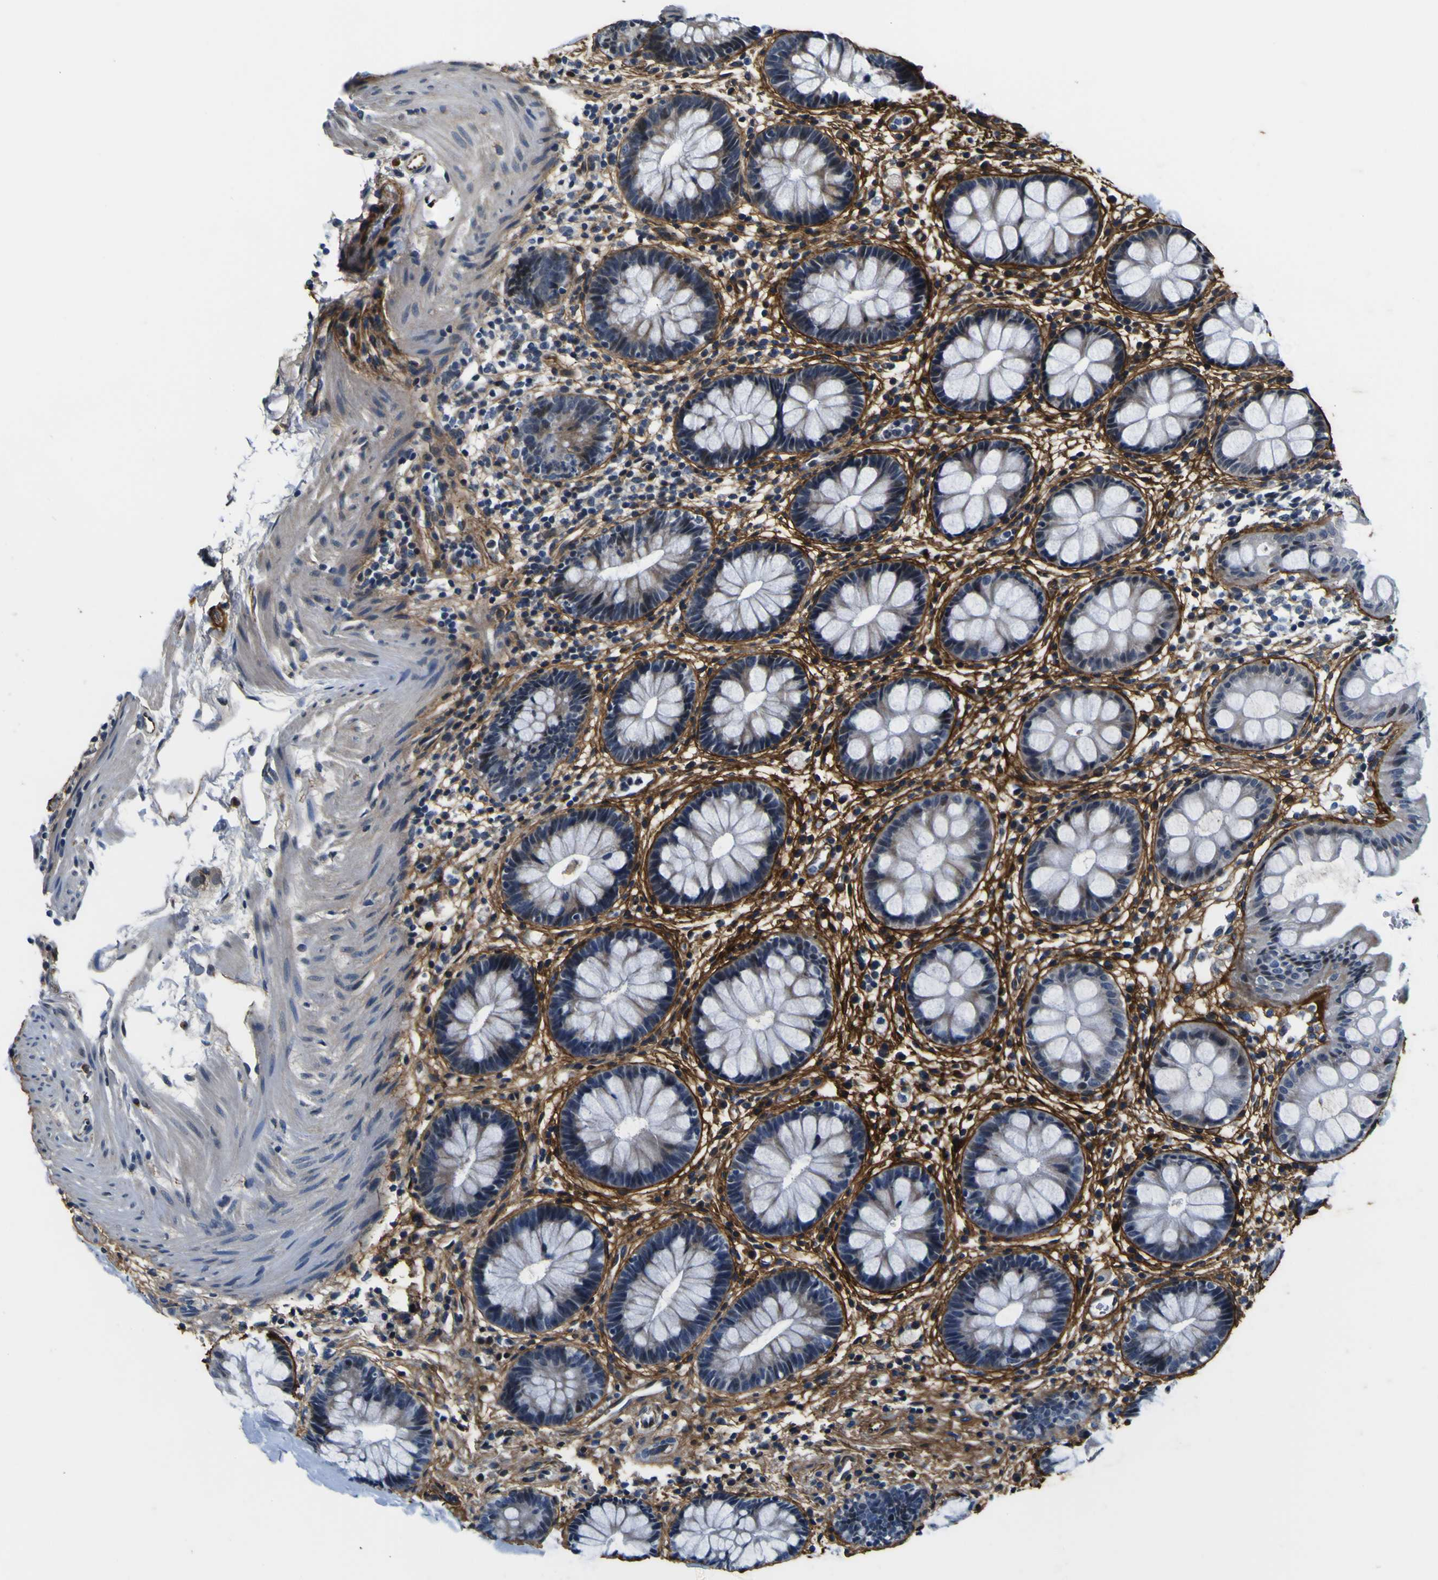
{"staining": {"intensity": "negative", "quantity": "none", "location": "none"}, "tissue": "rectum", "cell_type": "Glandular cells", "image_type": "normal", "snomed": [{"axis": "morphology", "description": "Normal tissue, NOS"}, {"axis": "topography", "description": "Rectum"}], "caption": "There is no significant staining in glandular cells of rectum. (DAB (3,3'-diaminobenzidine) IHC visualized using brightfield microscopy, high magnification).", "gene": "POSTN", "patient": {"sex": "female", "age": 24}}